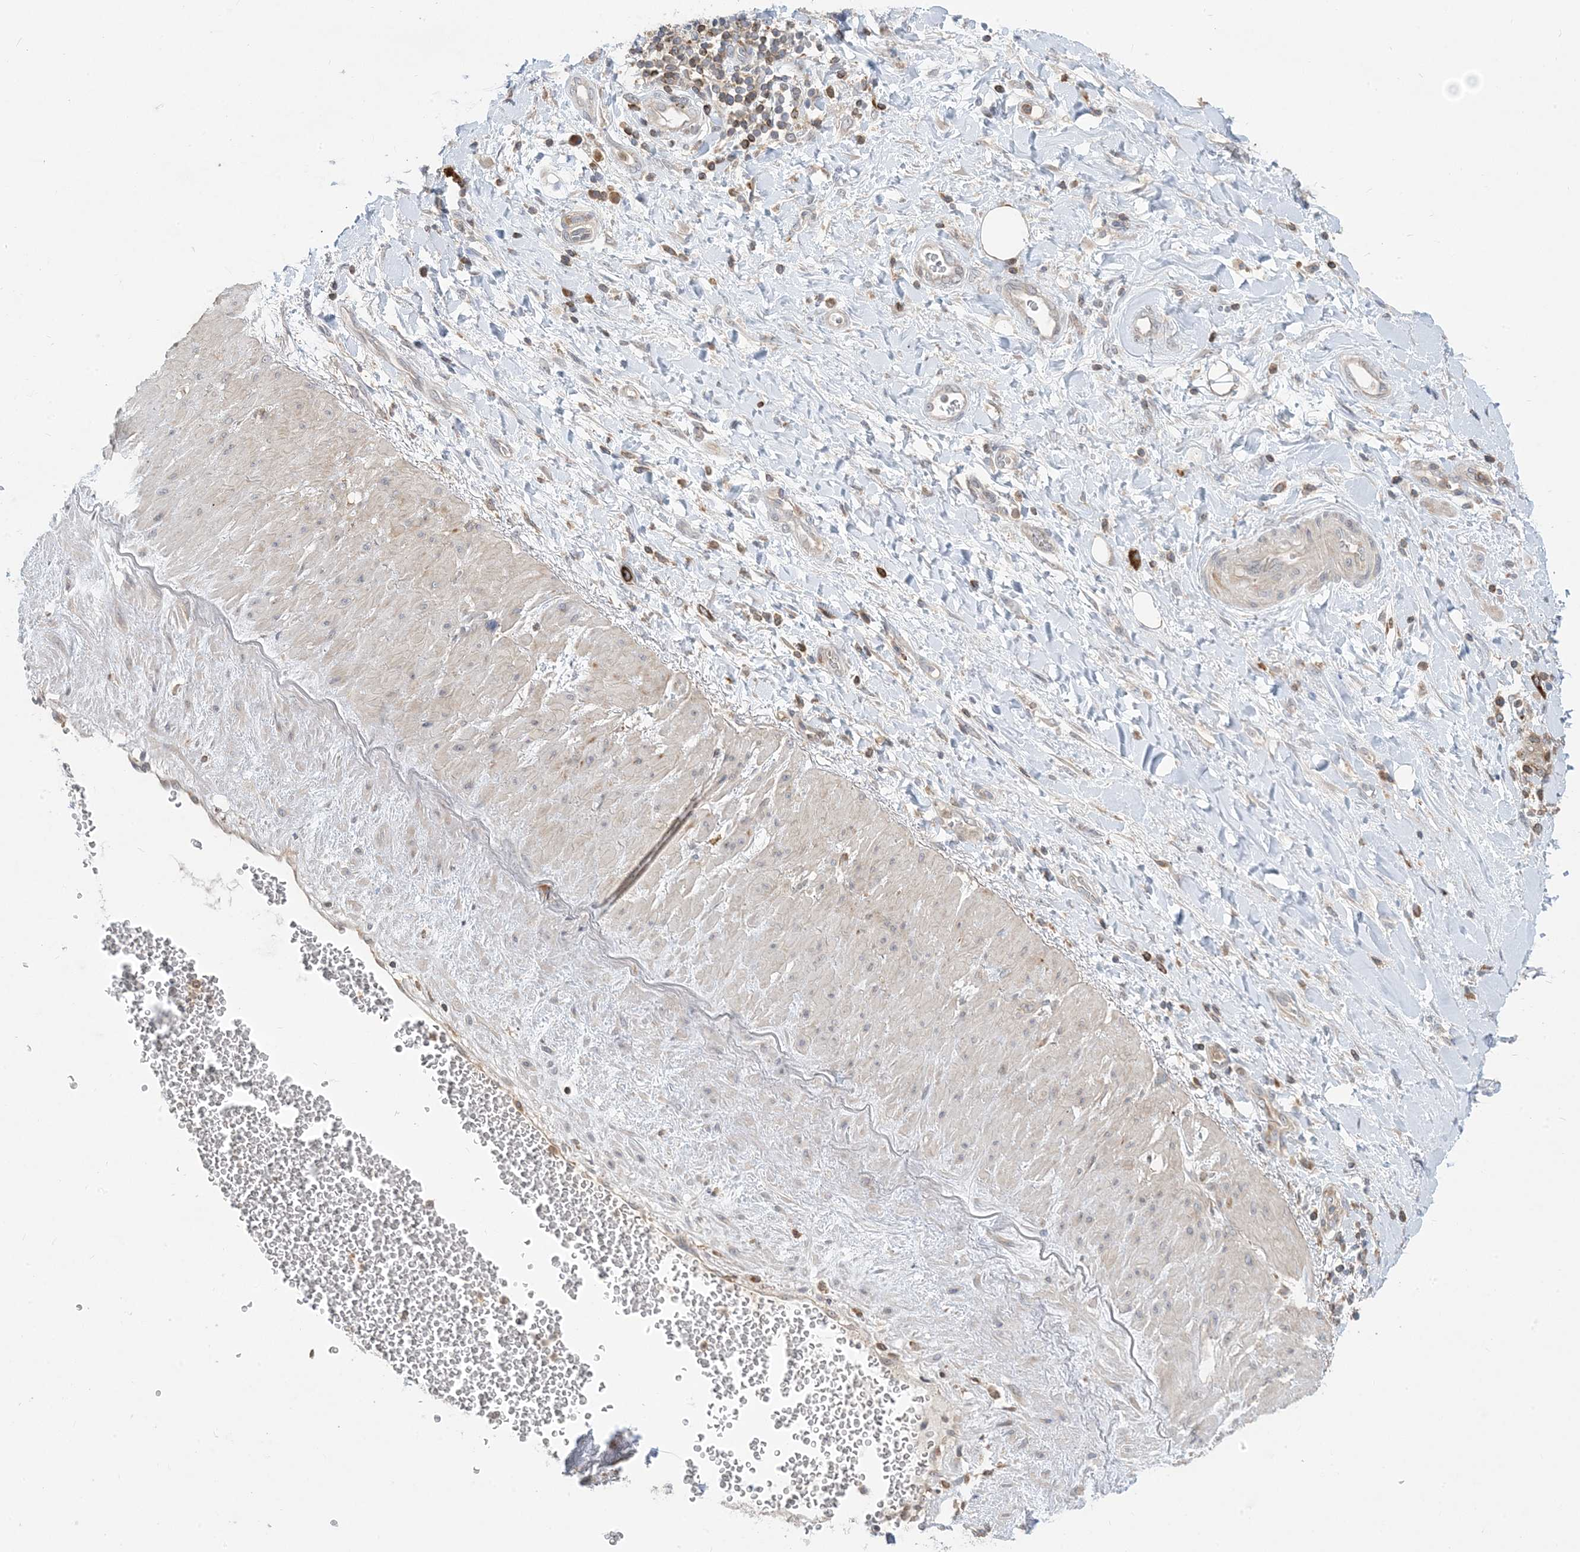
{"staining": {"intensity": "weak", "quantity": ">75%", "location": "cytoplasmic/membranous"}, "tissue": "soft tissue", "cell_type": "Chondrocytes", "image_type": "normal", "snomed": [{"axis": "morphology", "description": "Normal tissue, NOS"}, {"axis": "morphology", "description": "Adenocarcinoma, NOS"}, {"axis": "topography", "description": "Pancreas"}, {"axis": "topography", "description": "Peripheral nerve tissue"}], "caption": "Benign soft tissue shows weak cytoplasmic/membranous staining in approximately >75% of chondrocytes.", "gene": "AOC1", "patient": {"sex": "male", "age": 59}}